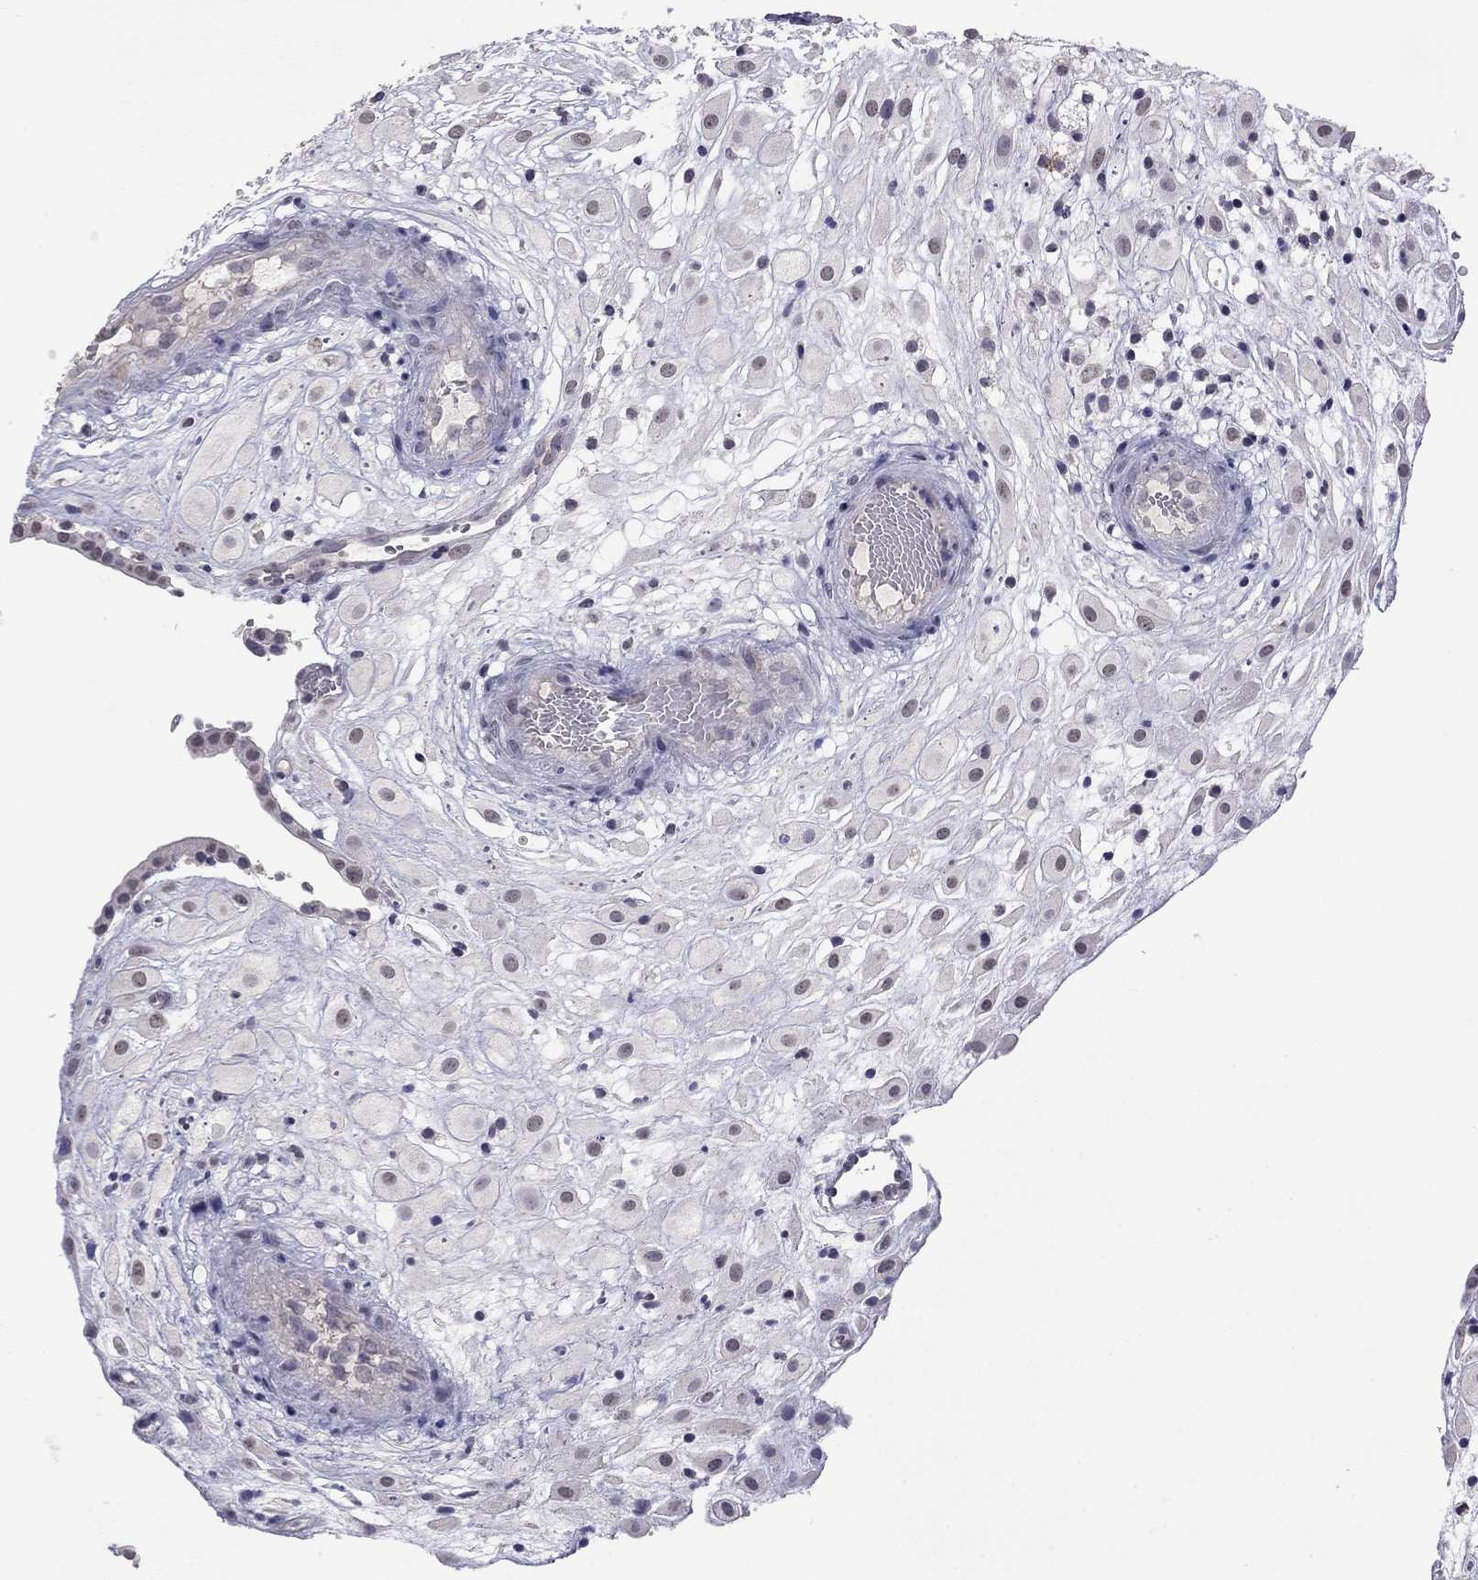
{"staining": {"intensity": "weak", "quantity": "<25%", "location": "nuclear"}, "tissue": "placenta", "cell_type": "Decidual cells", "image_type": "normal", "snomed": [{"axis": "morphology", "description": "Normal tissue, NOS"}, {"axis": "topography", "description": "Placenta"}], "caption": "This photomicrograph is of normal placenta stained with IHC to label a protein in brown with the nuclei are counter-stained blue. There is no positivity in decidual cells.", "gene": "WNK3", "patient": {"sex": "female", "age": 24}}